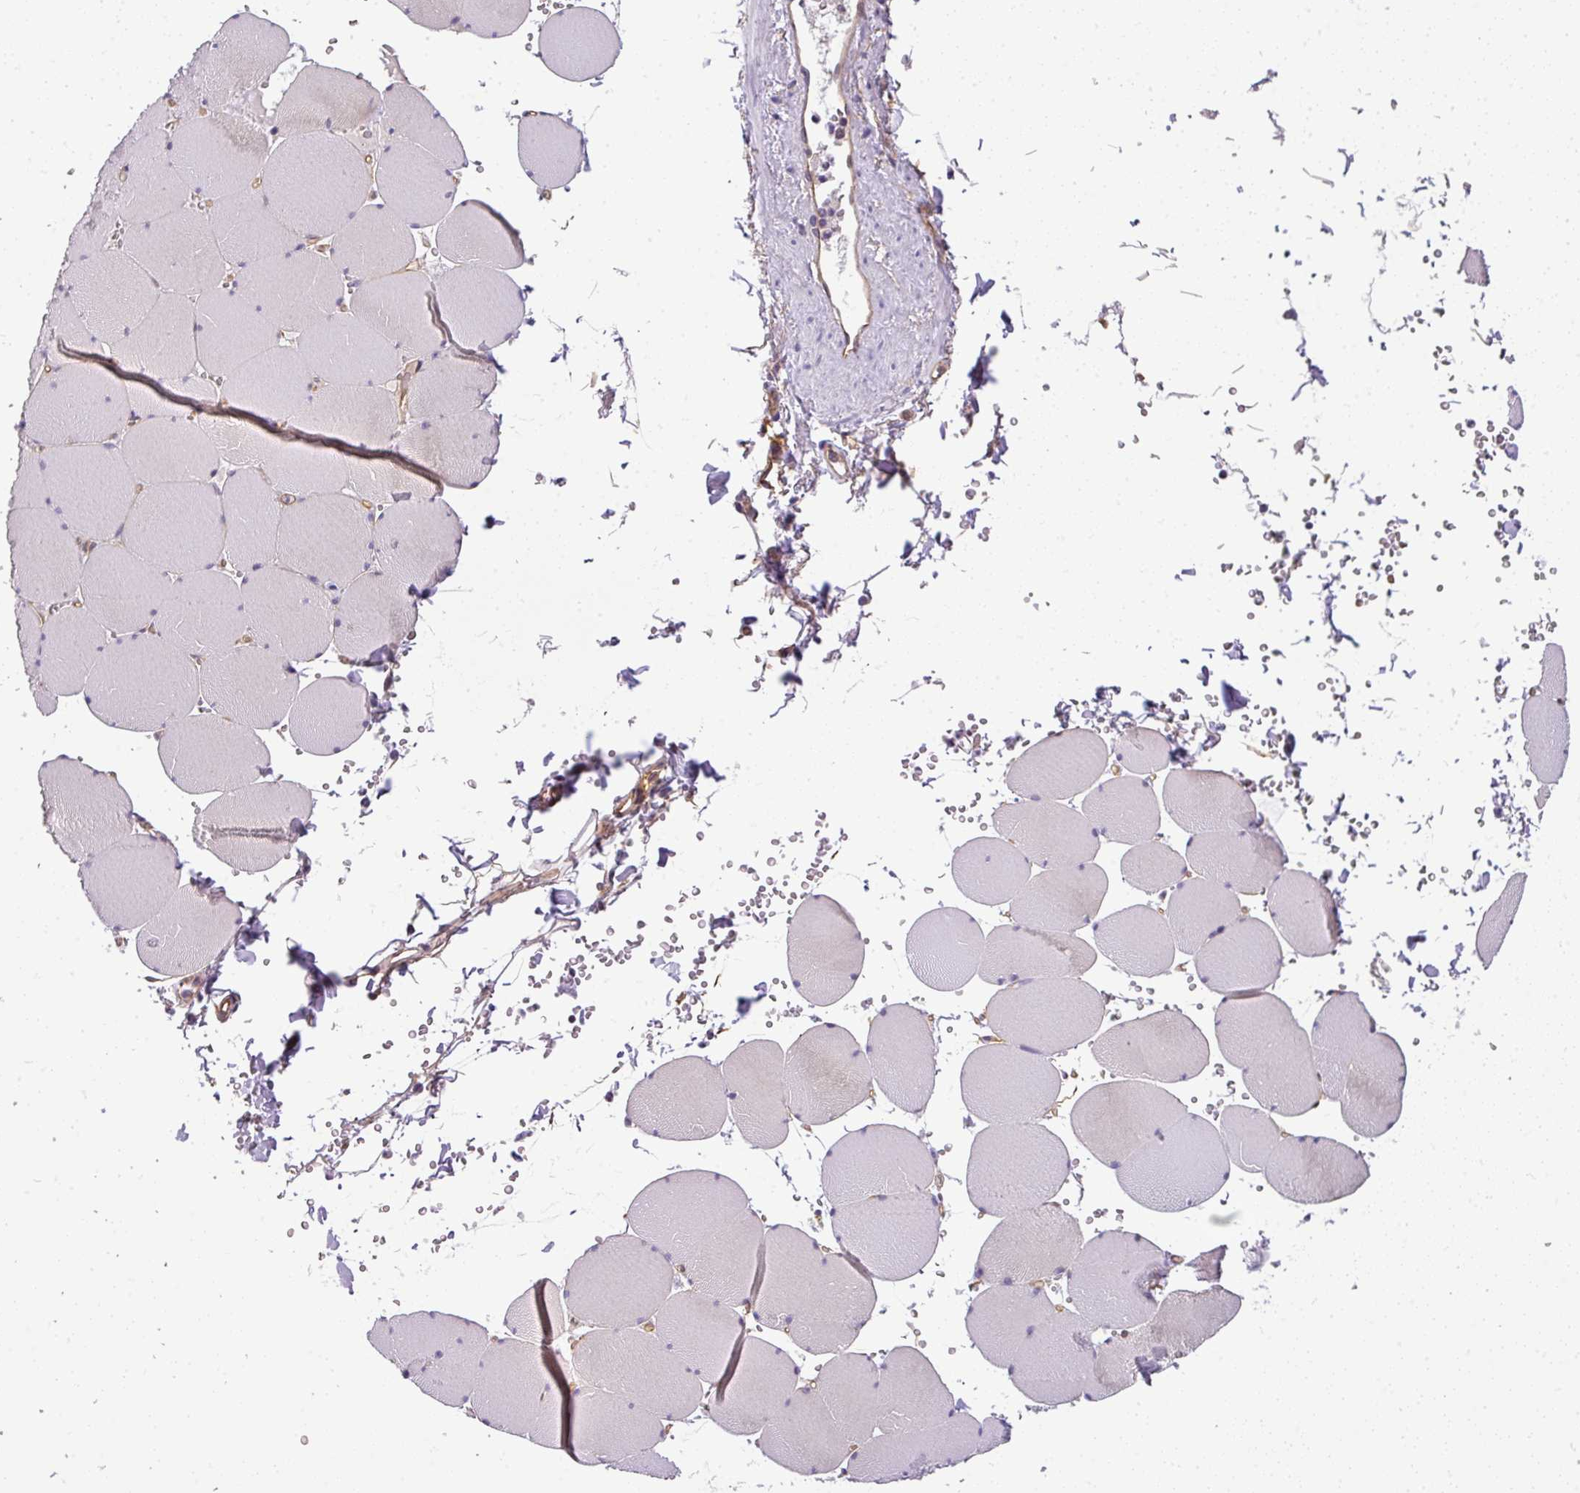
{"staining": {"intensity": "negative", "quantity": "none", "location": "none"}, "tissue": "skeletal muscle", "cell_type": "Myocytes", "image_type": "normal", "snomed": [{"axis": "morphology", "description": "Normal tissue, NOS"}, {"axis": "topography", "description": "Skeletal muscle"}, {"axis": "topography", "description": "Head-Neck"}], "caption": "Skeletal muscle was stained to show a protein in brown. There is no significant positivity in myocytes. Brightfield microscopy of immunohistochemistry stained with DAB (3,3'-diaminobenzidine) (brown) and hematoxylin (blue), captured at high magnification.", "gene": "OR11H4", "patient": {"sex": "male", "age": 66}}